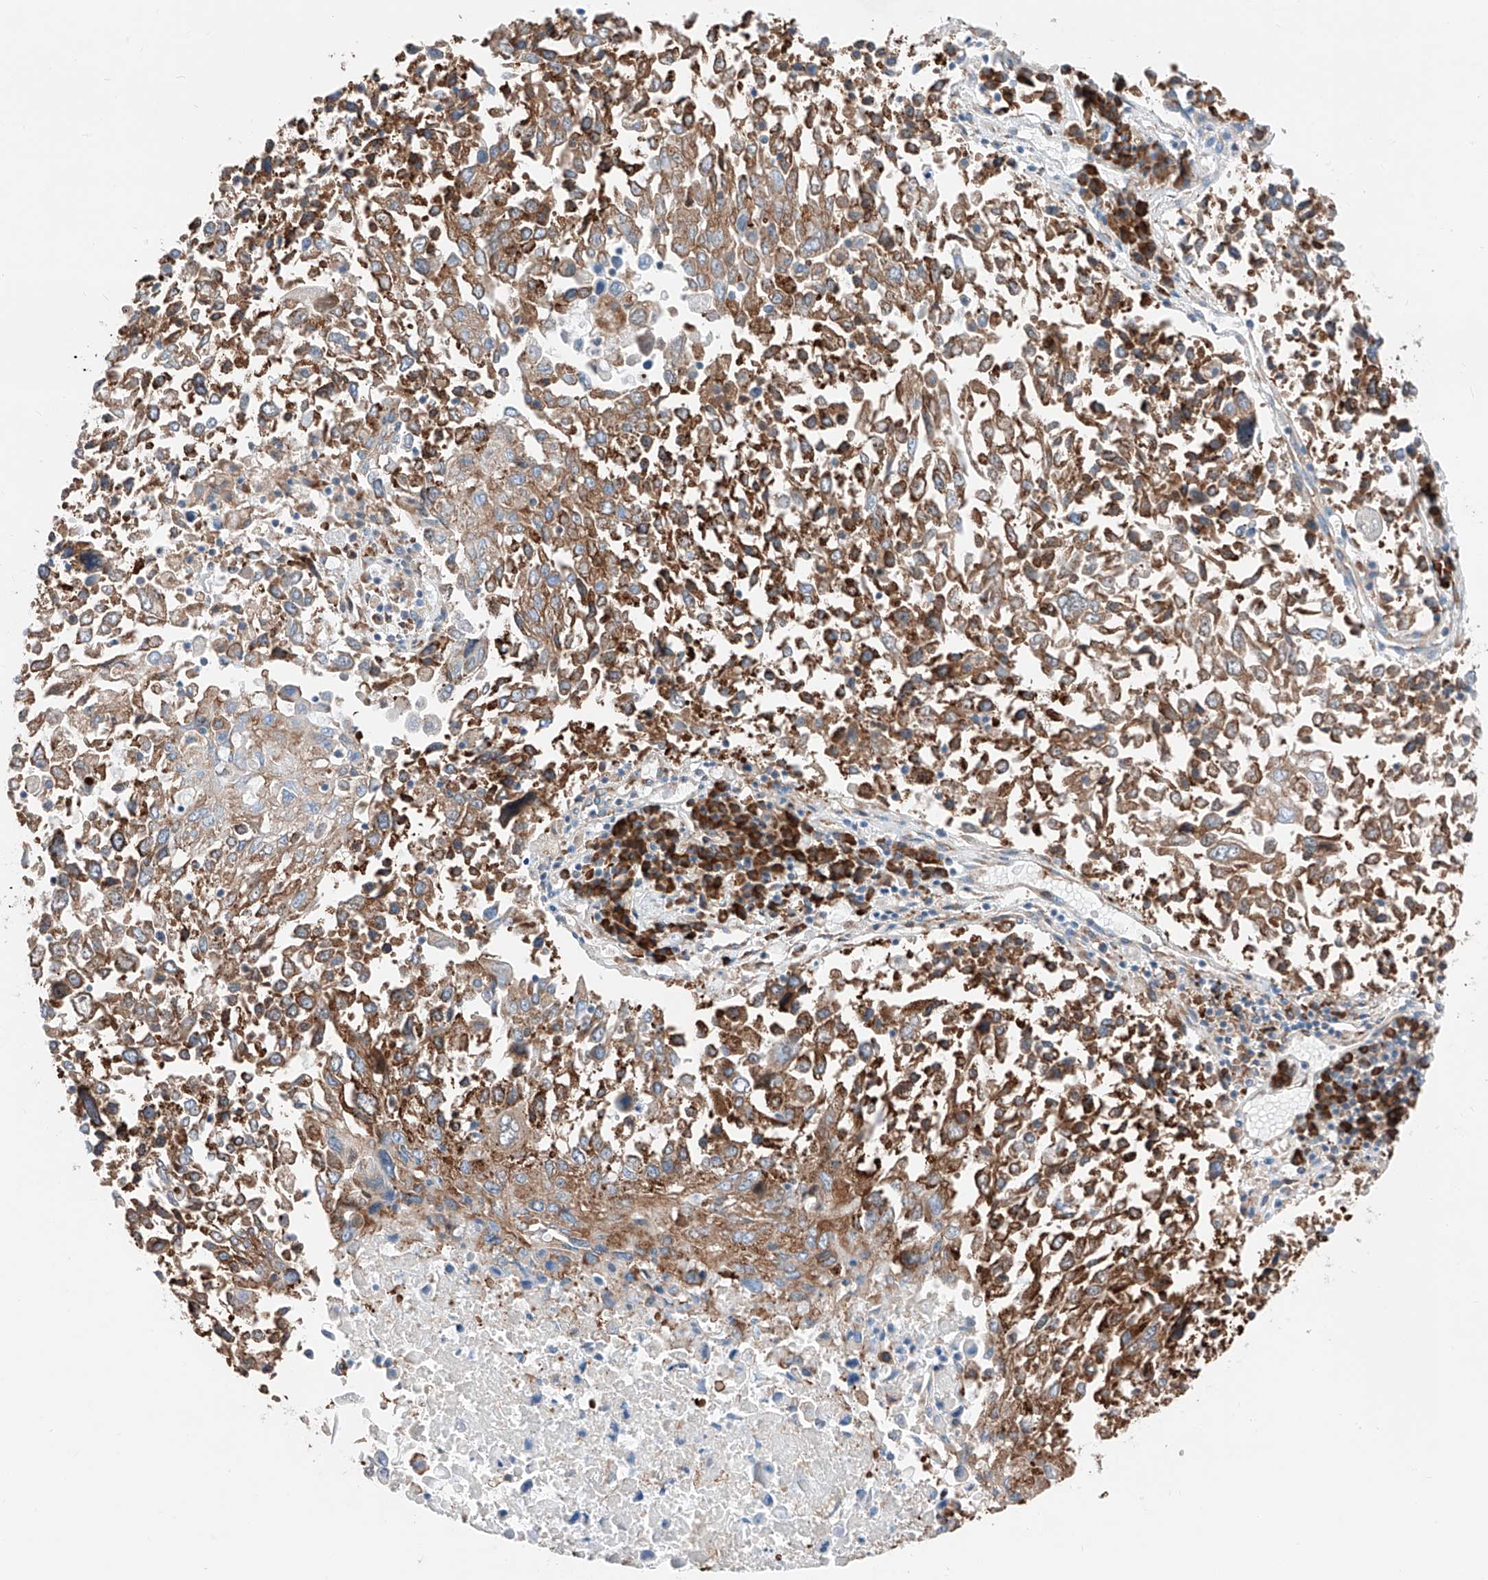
{"staining": {"intensity": "moderate", "quantity": ">75%", "location": "cytoplasmic/membranous"}, "tissue": "lung cancer", "cell_type": "Tumor cells", "image_type": "cancer", "snomed": [{"axis": "morphology", "description": "Squamous cell carcinoma, NOS"}, {"axis": "topography", "description": "Lung"}], "caption": "Moderate cytoplasmic/membranous expression is present in approximately >75% of tumor cells in lung cancer.", "gene": "CRELD1", "patient": {"sex": "male", "age": 65}}